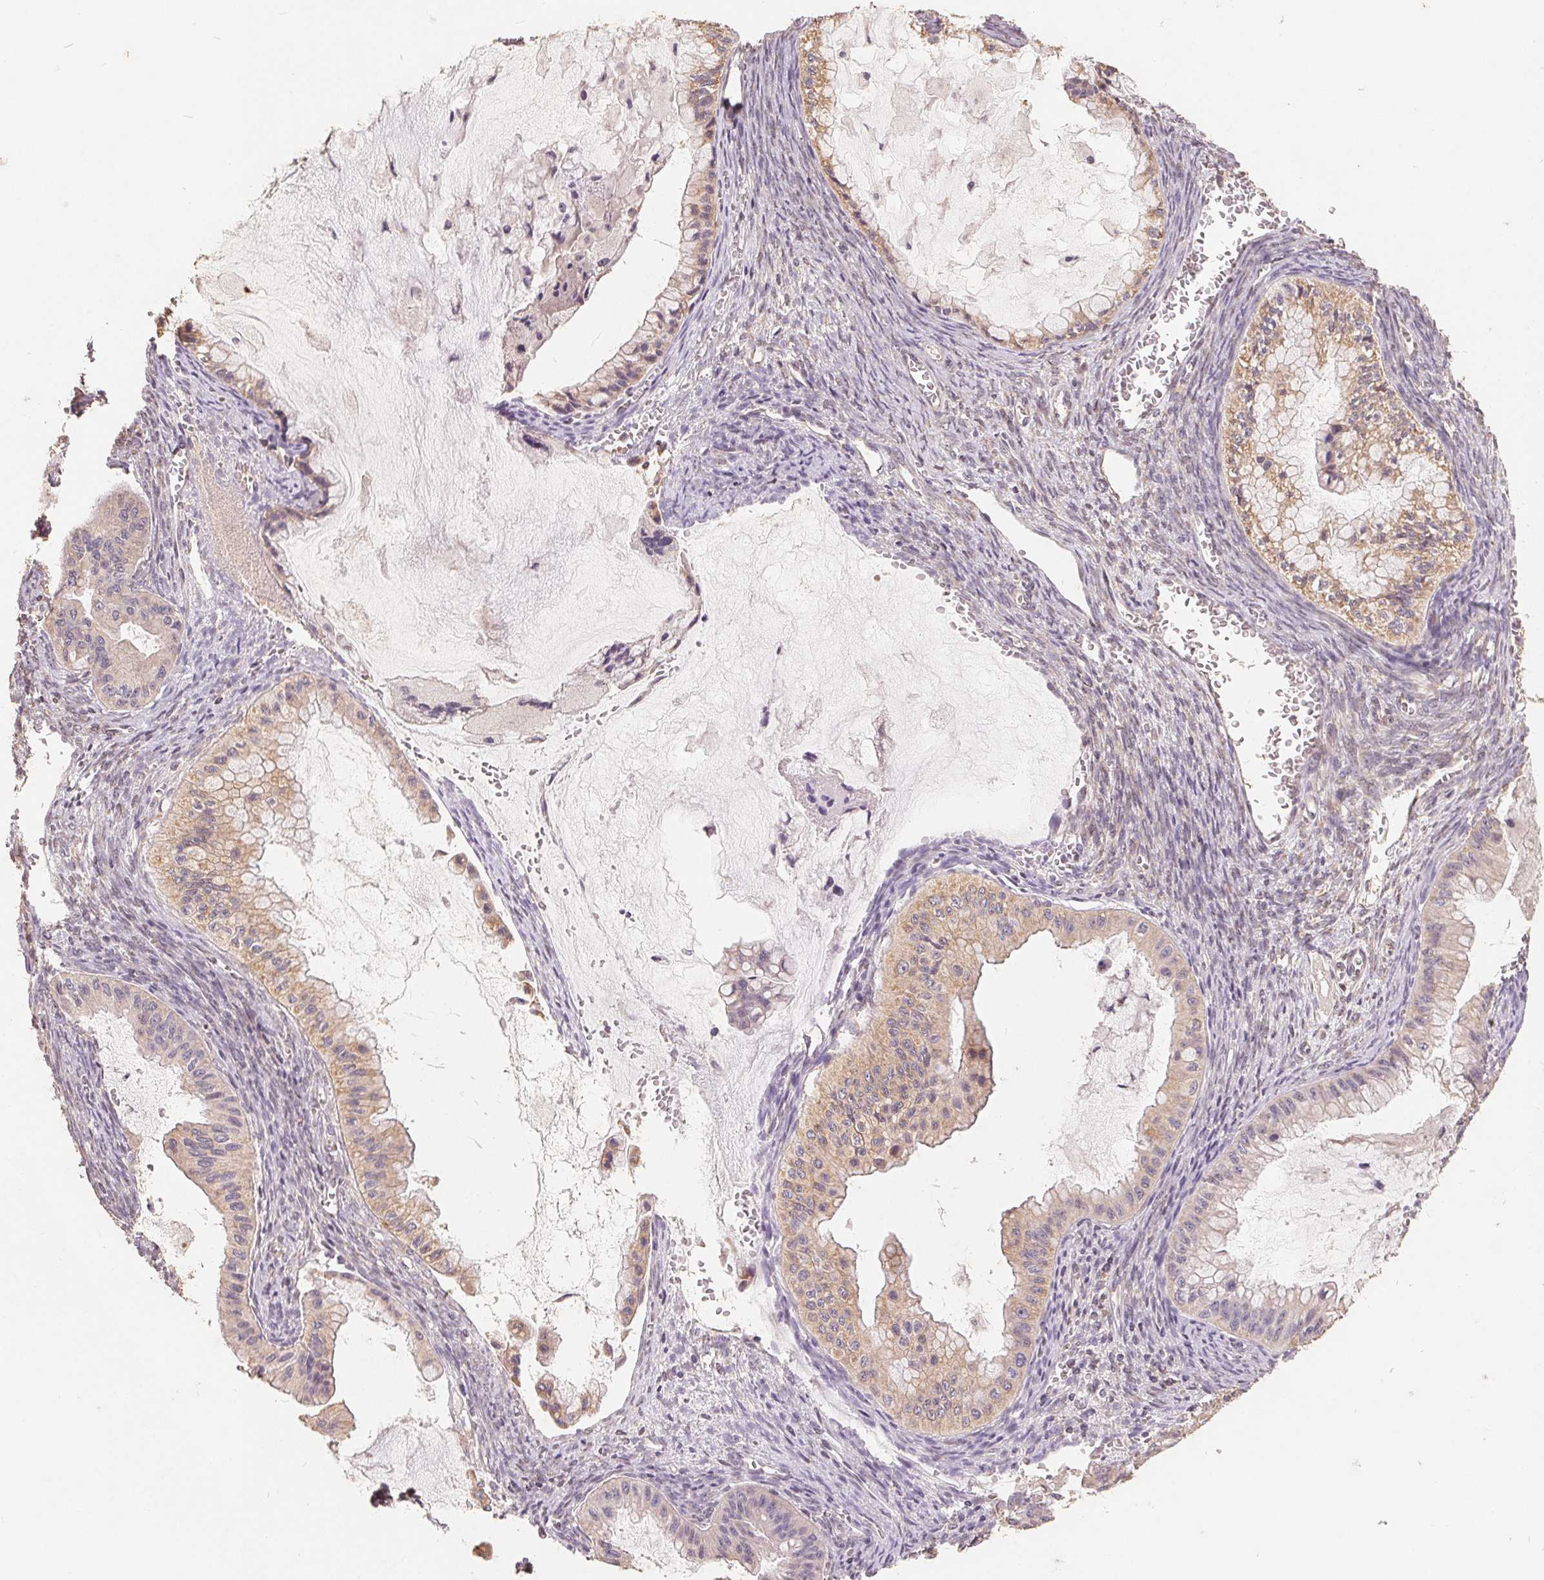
{"staining": {"intensity": "weak", "quantity": ">75%", "location": "cytoplasmic/membranous"}, "tissue": "ovarian cancer", "cell_type": "Tumor cells", "image_type": "cancer", "snomed": [{"axis": "morphology", "description": "Cystadenocarcinoma, mucinous, NOS"}, {"axis": "topography", "description": "Ovary"}], "caption": "The histopathology image displays immunohistochemical staining of ovarian mucinous cystadenocarcinoma. There is weak cytoplasmic/membranous positivity is appreciated in about >75% of tumor cells.", "gene": "CDIPT", "patient": {"sex": "female", "age": 72}}